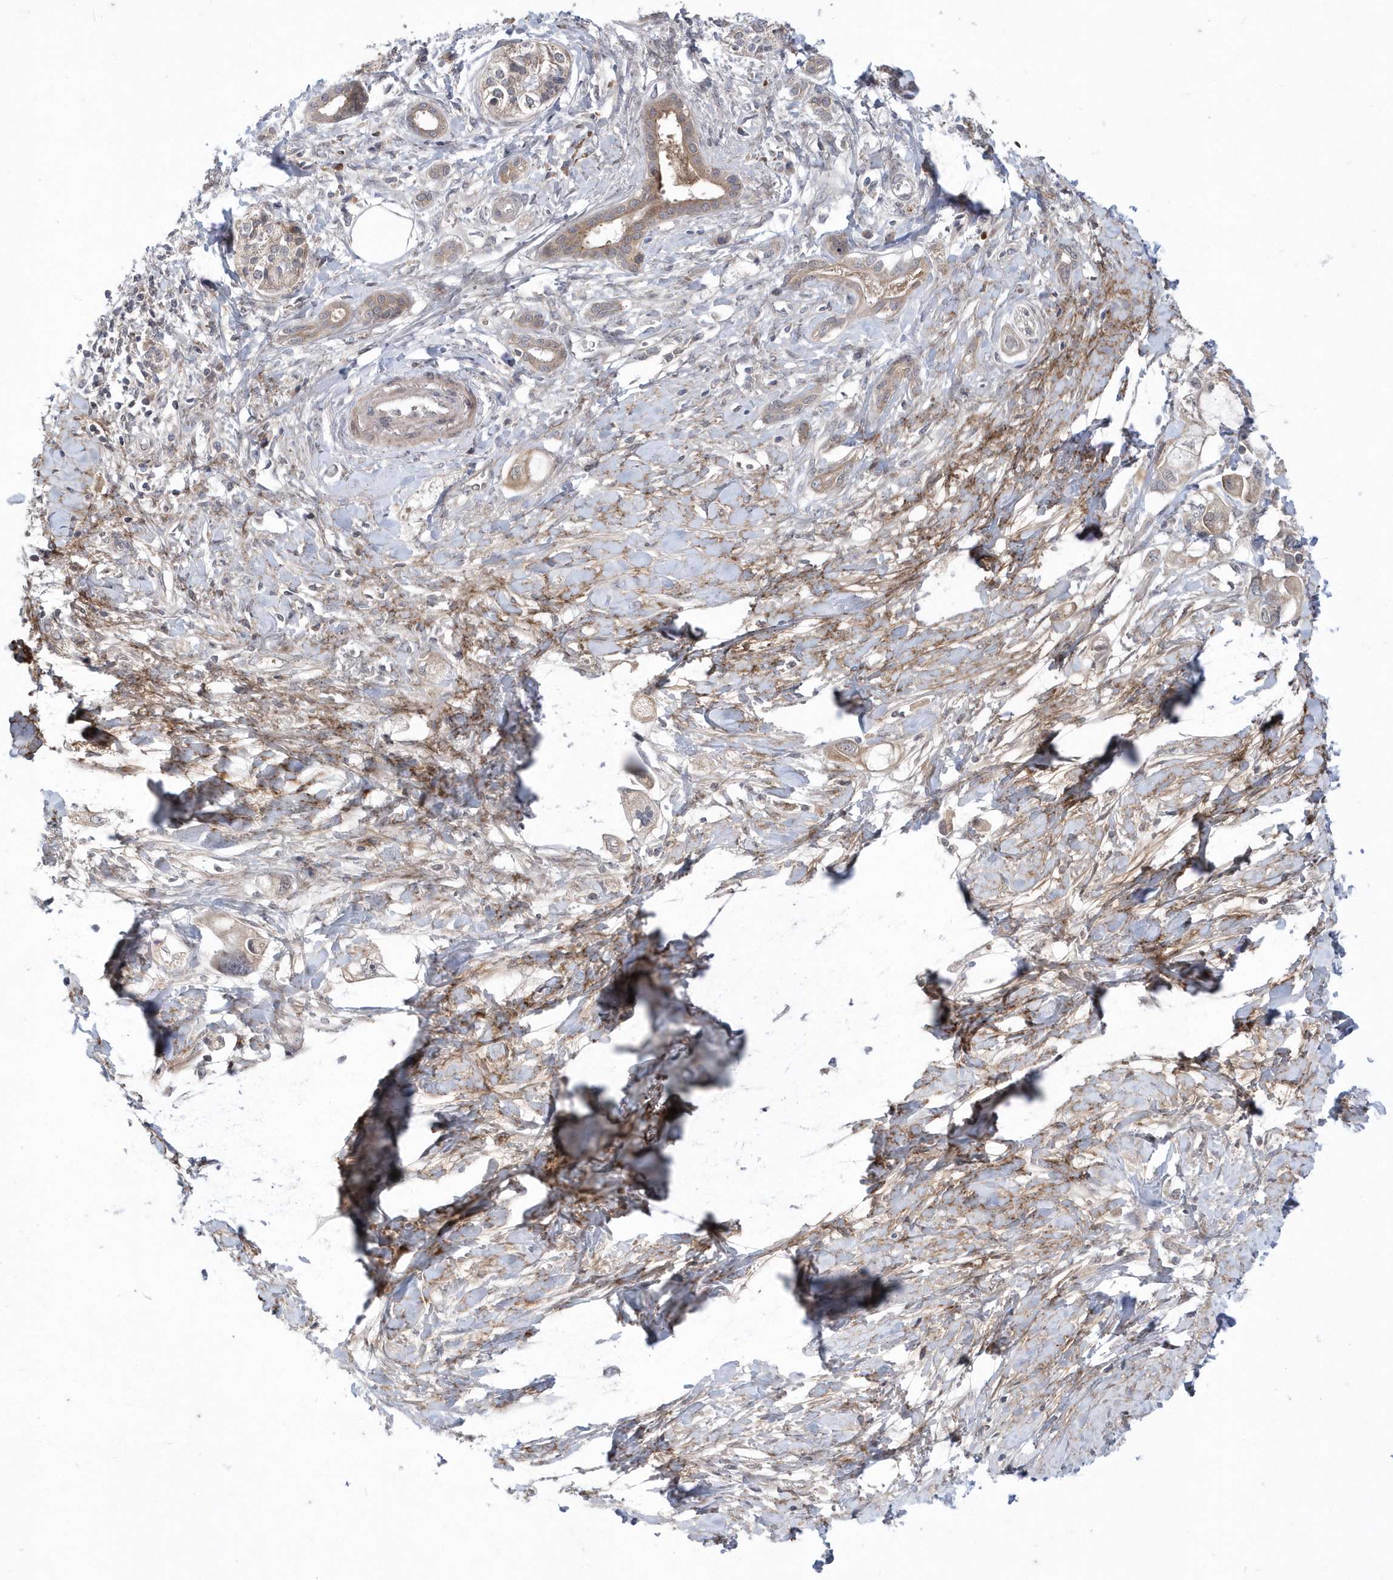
{"staining": {"intensity": "weak", "quantity": ">75%", "location": "cytoplasmic/membranous"}, "tissue": "pancreatic cancer", "cell_type": "Tumor cells", "image_type": "cancer", "snomed": [{"axis": "morphology", "description": "Adenocarcinoma, NOS"}, {"axis": "topography", "description": "Pancreas"}], "caption": "Pancreatic cancer stained for a protein exhibits weak cytoplasmic/membranous positivity in tumor cells.", "gene": "HMGCS1", "patient": {"sex": "female", "age": 56}}